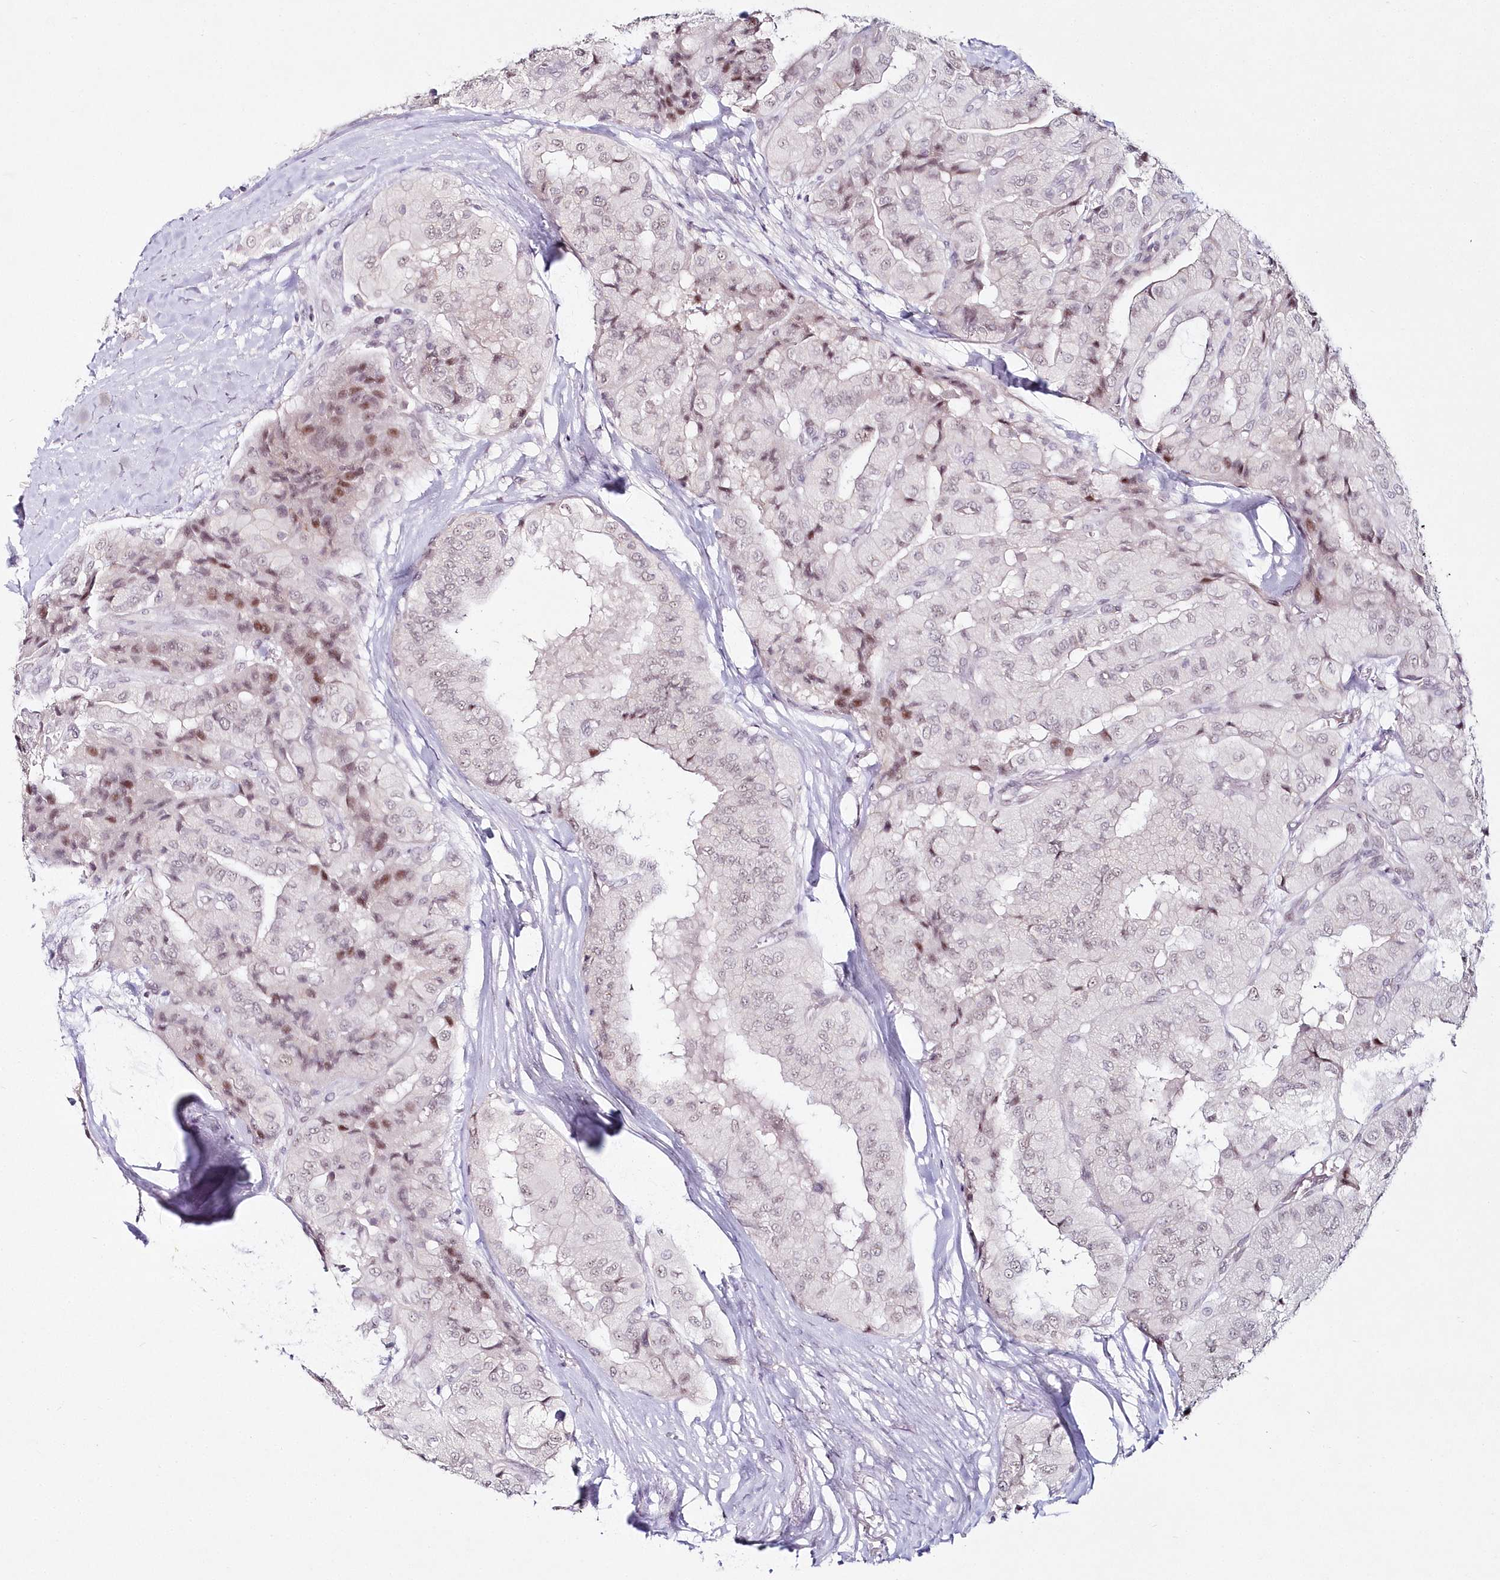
{"staining": {"intensity": "moderate", "quantity": "<25%", "location": "nuclear"}, "tissue": "thyroid cancer", "cell_type": "Tumor cells", "image_type": "cancer", "snomed": [{"axis": "morphology", "description": "Papillary adenocarcinoma, NOS"}, {"axis": "topography", "description": "Thyroid gland"}], "caption": "Immunohistochemistry image of human thyroid cancer stained for a protein (brown), which shows low levels of moderate nuclear positivity in about <25% of tumor cells.", "gene": "HYCC2", "patient": {"sex": "female", "age": 59}}